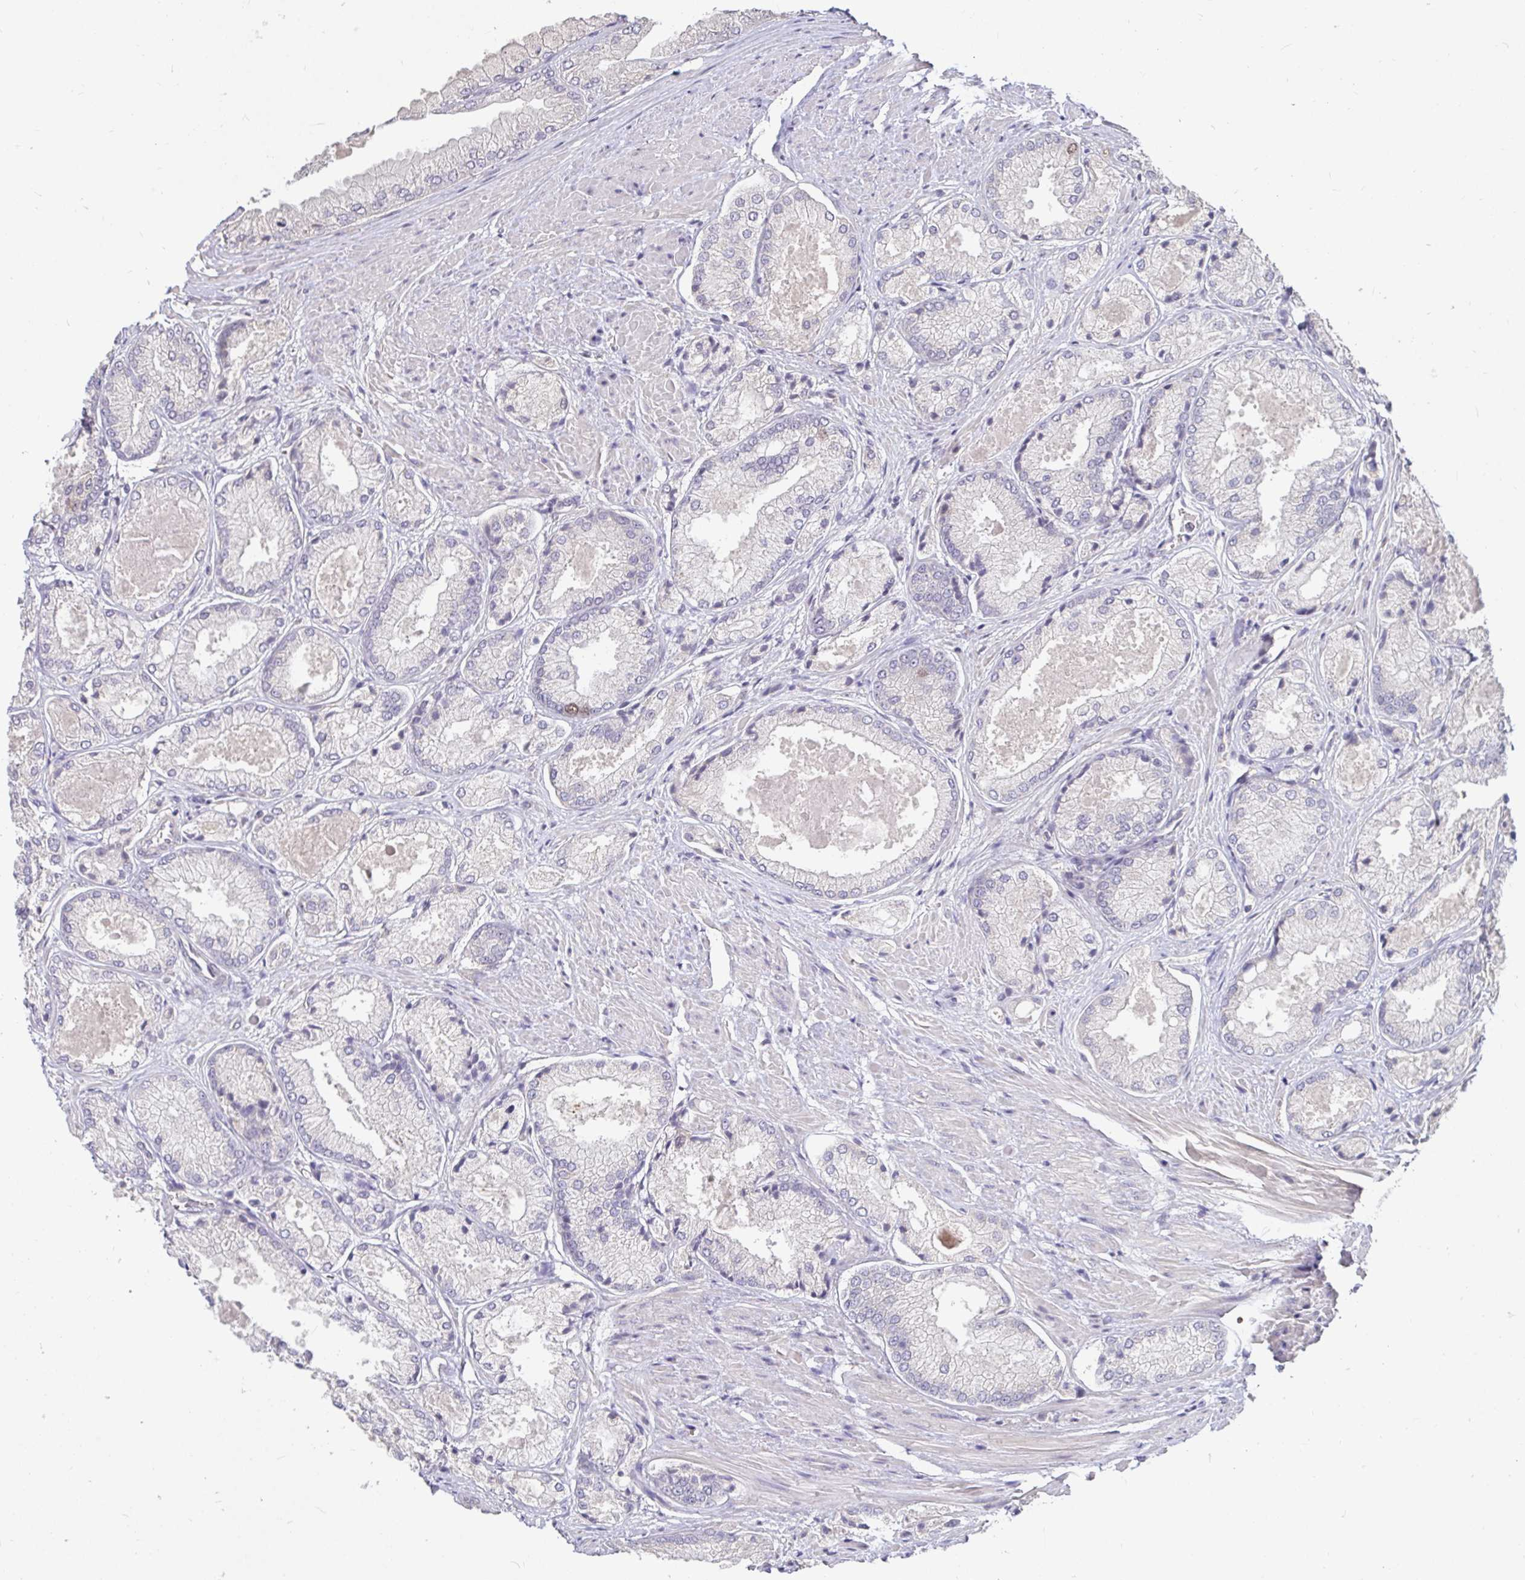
{"staining": {"intensity": "negative", "quantity": "none", "location": "none"}, "tissue": "prostate cancer", "cell_type": "Tumor cells", "image_type": "cancer", "snomed": [{"axis": "morphology", "description": "Adenocarcinoma, High grade"}, {"axis": "topography", "description": "Prostate"}], "caption": "Image shows no protein staining in tumor cells of adenocarcinoma (high-grade) (prostate) tissue.", "gene": "ANLN", "patient": {"sex": "male", "age": 68}}